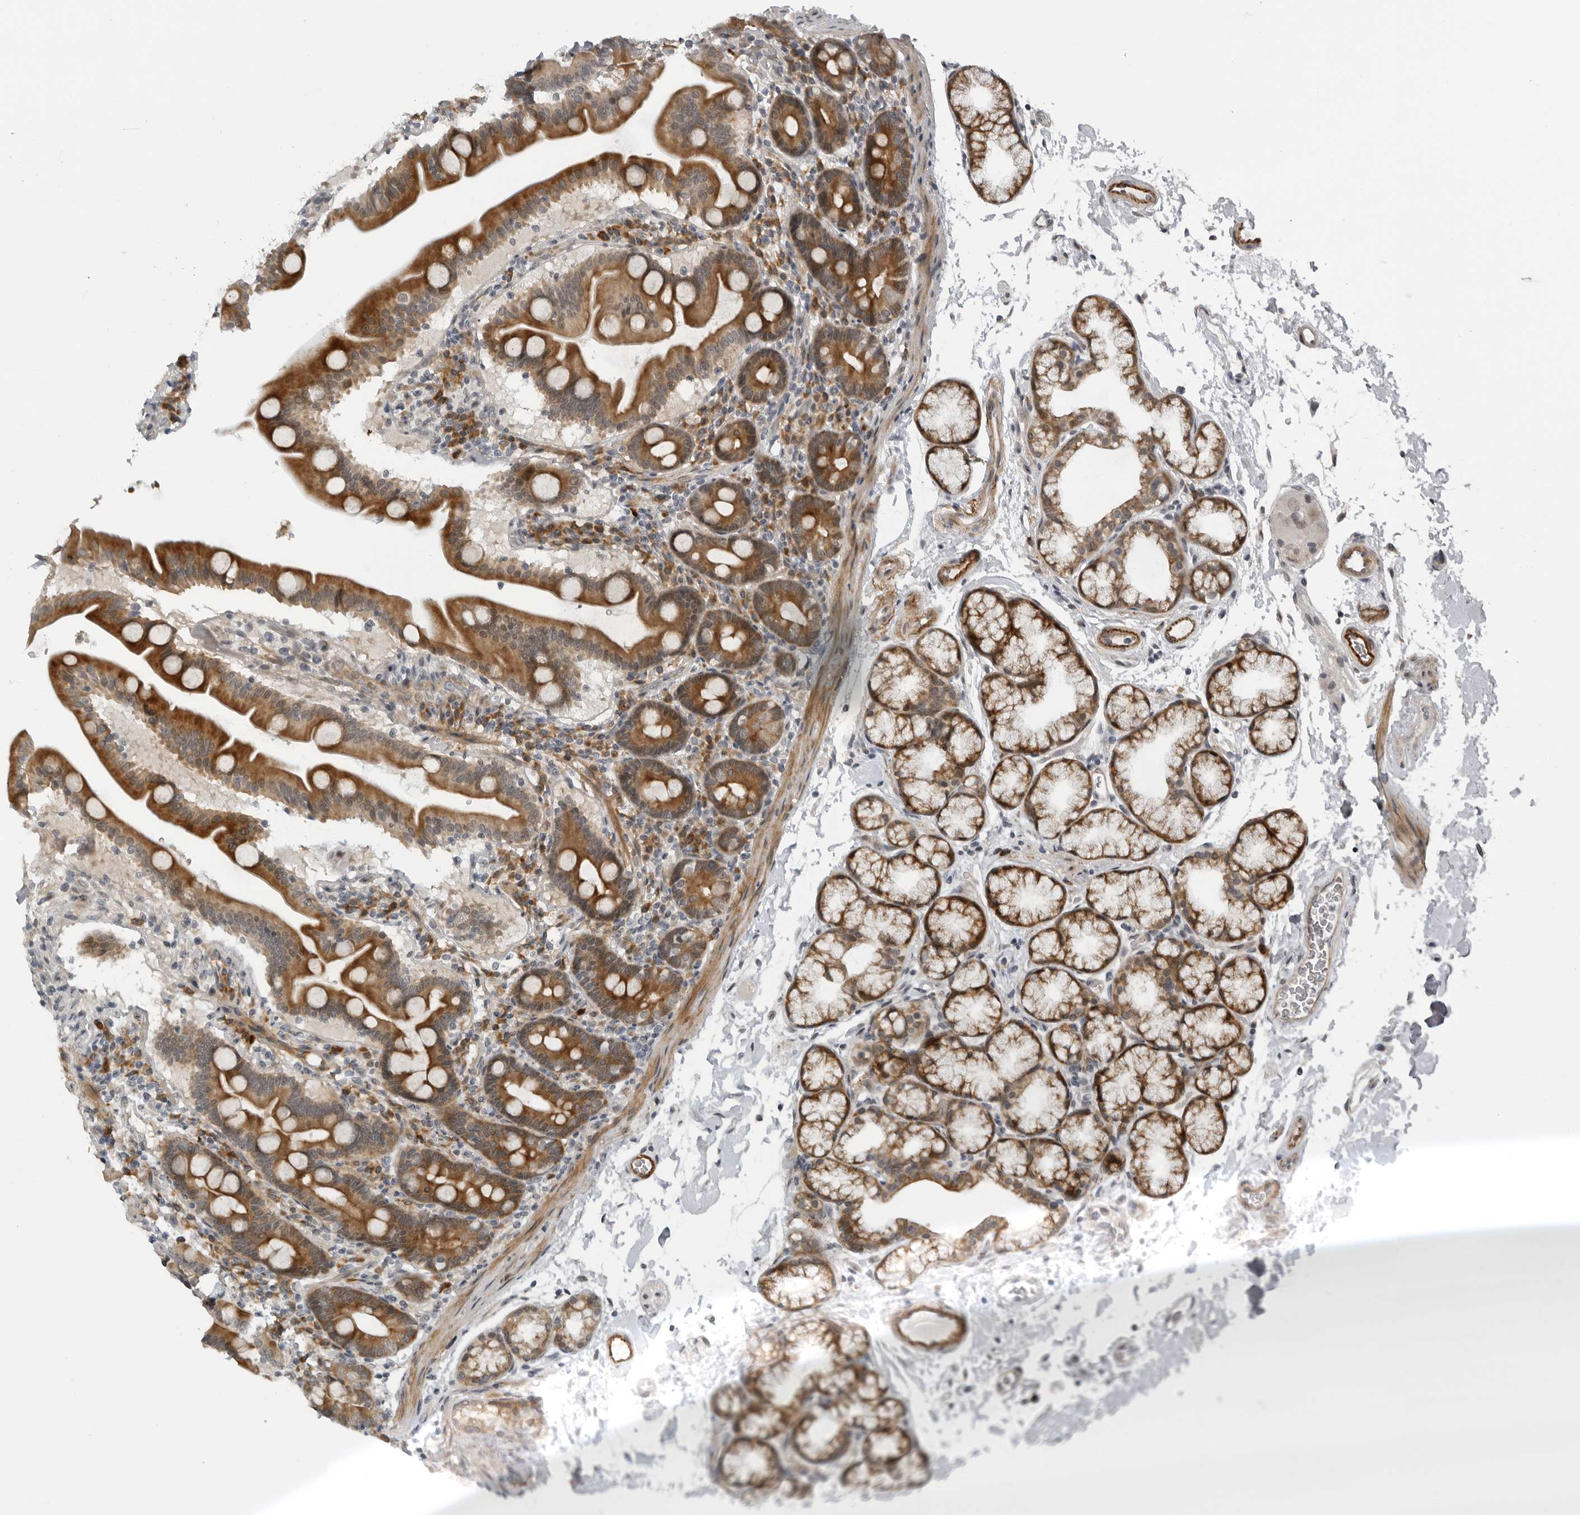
{"staining": {"intensity": "strong", "quantity": "25%-75%", "location": "cytoplasmic/membranous,nuclear"}, "tissue": "duodenum", "cell_type": "Glandular cells", "image_type": "normal", "snomed": [{"axis": "morphology", "description": "Normal tissue, NOS"}, {"axis": "topography", "description": "Duodenum"}], "caption": "High-power microscopy captured an immunohistochemistry histopathology image of unremarkable duodenum, revealing strong cytoplasmic/membranous,nuclear staining in approximately 25%-75% of glandular cells.", "gene": "ALPK2", "patient": {"sex": "male", "age": 54}}